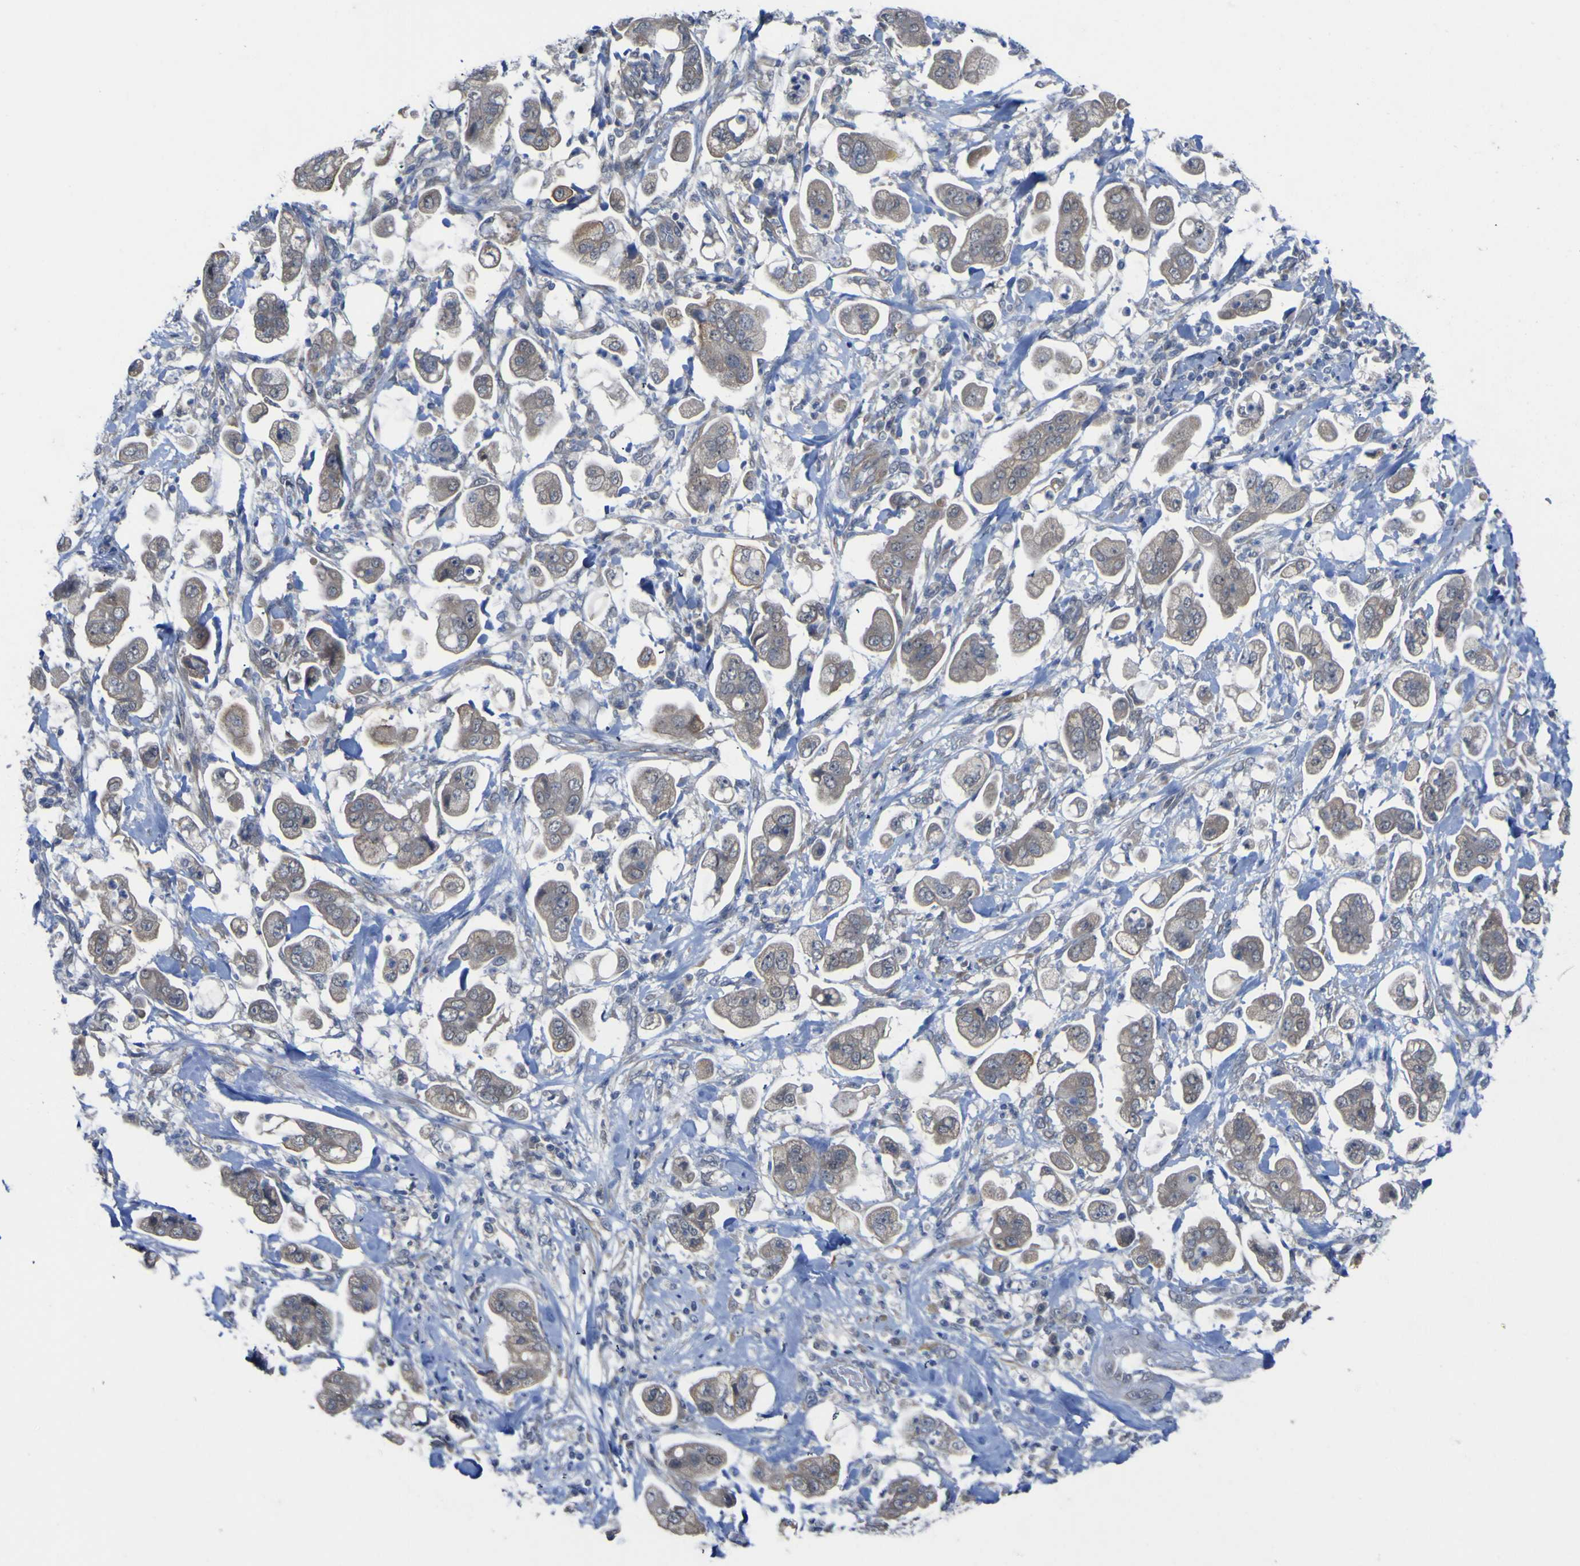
{"staining": {"intensity": "weak", "quantity": "<25%", "location": "cytoplasmic/membranous"}, "tissue": "stomach cancer", "cell_type": "Tumor cells", "image_type": "cancer", "snomed": [{"axis": "morphology", "description": "Adenocarcinoma, NOS"}, {"axis": "topography", "description": "Stomach"}], "caption": "This is a image of immunohistochemistry staining of stomach cancer, which shows no staining in tumor cells.", "gene": "TNFRSF11A", "patient": {"sex": "male", "age": 62}}